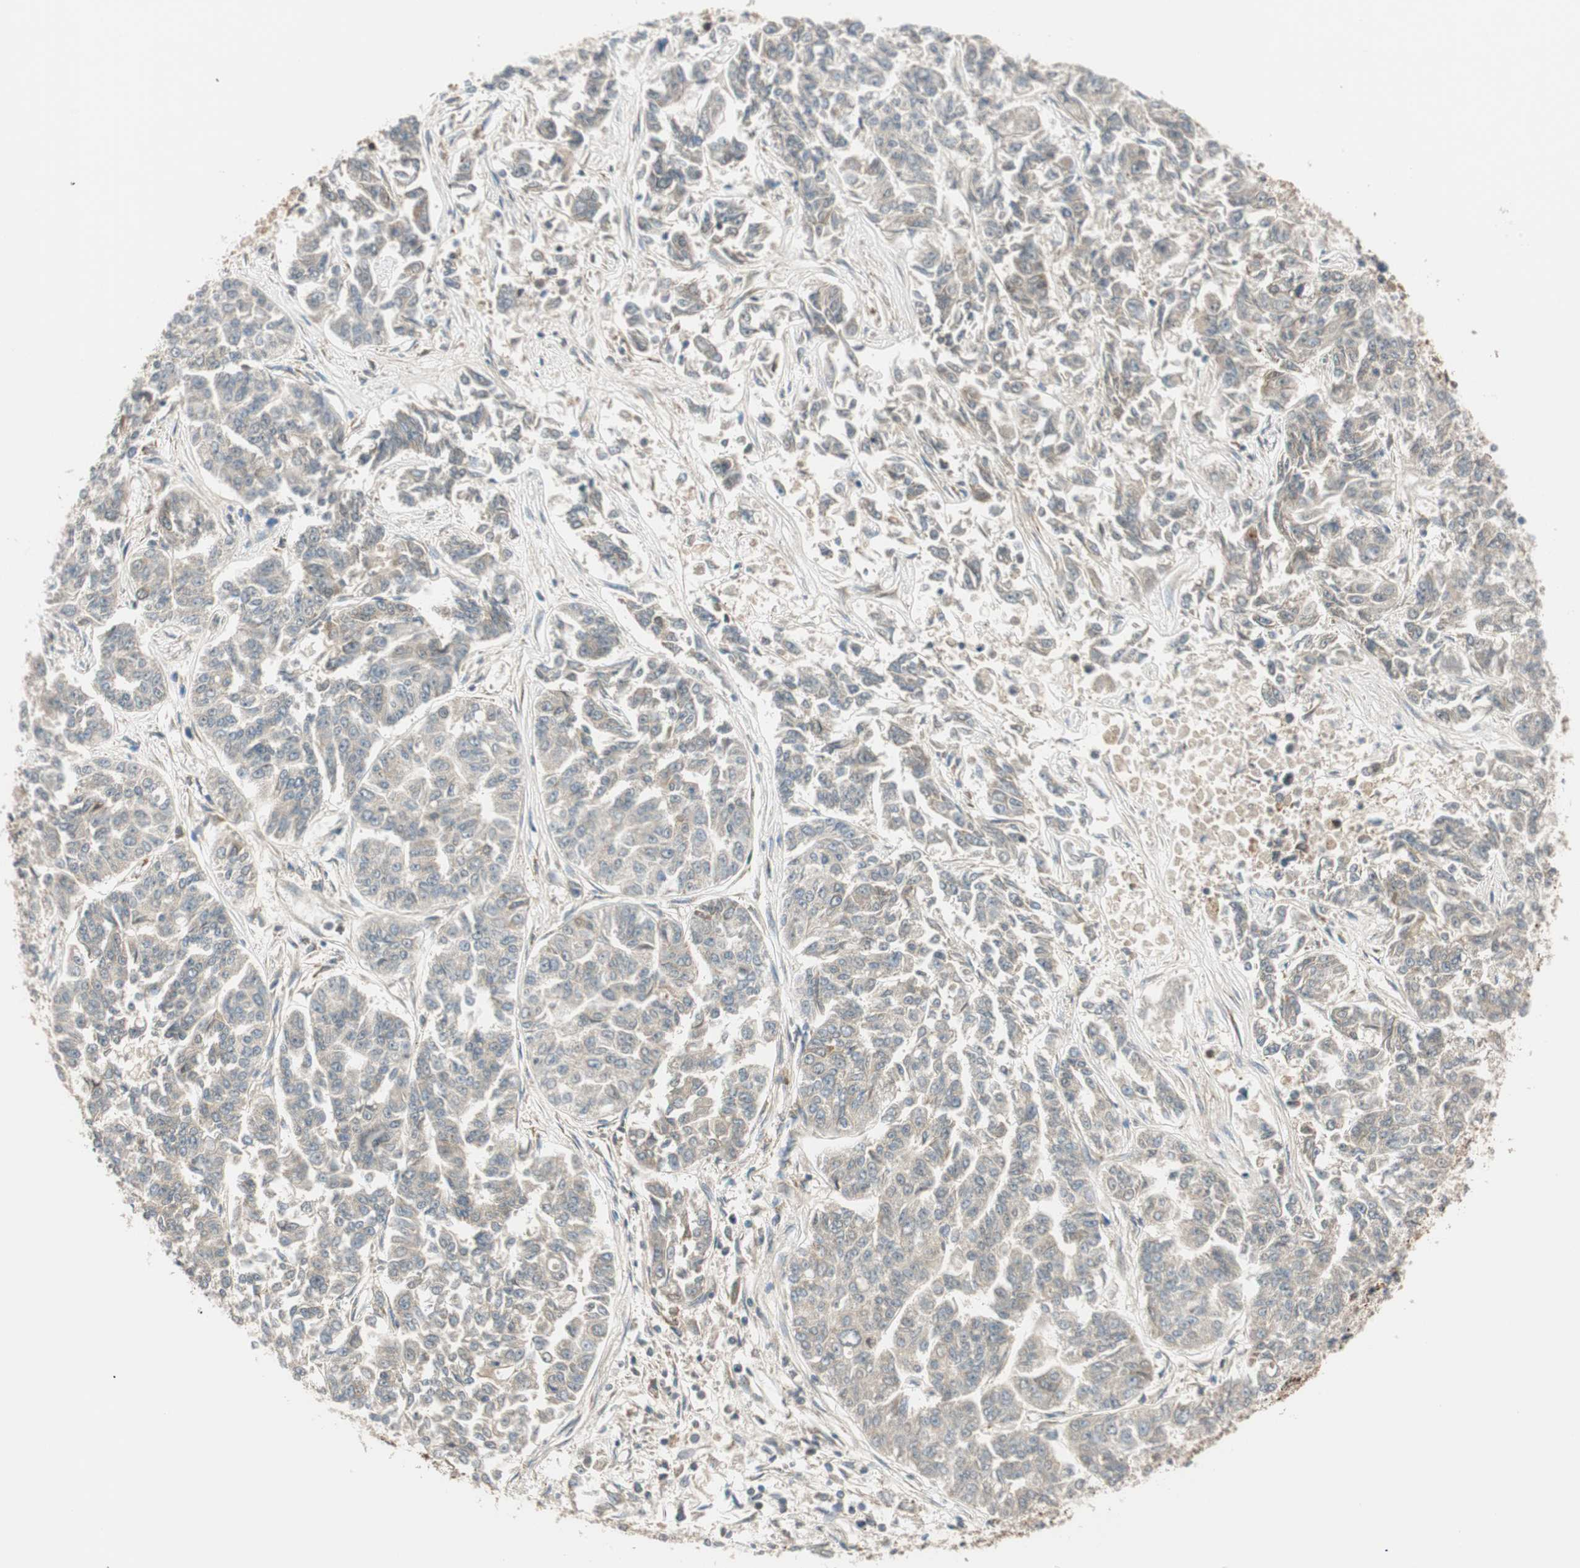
{"staining": {"intensity": "weak", "quantity": "<25%", "location": "cytoplasmic/membranous"}, "tissue": "lung cancer", "cell_type": "Tumor cells", "image_type": "cancer", "snomed": [{"axis": "morphology", "description": "Adenocarcinoma, NOS"}, {"axis": "topography", "description": "Lung"}], "caption": "IHC of adenocarcinoma (lung) demonstrates no expression in tumor cells.", "gene": "ABI1", "patient": {"sex": "male", "age": 84}}